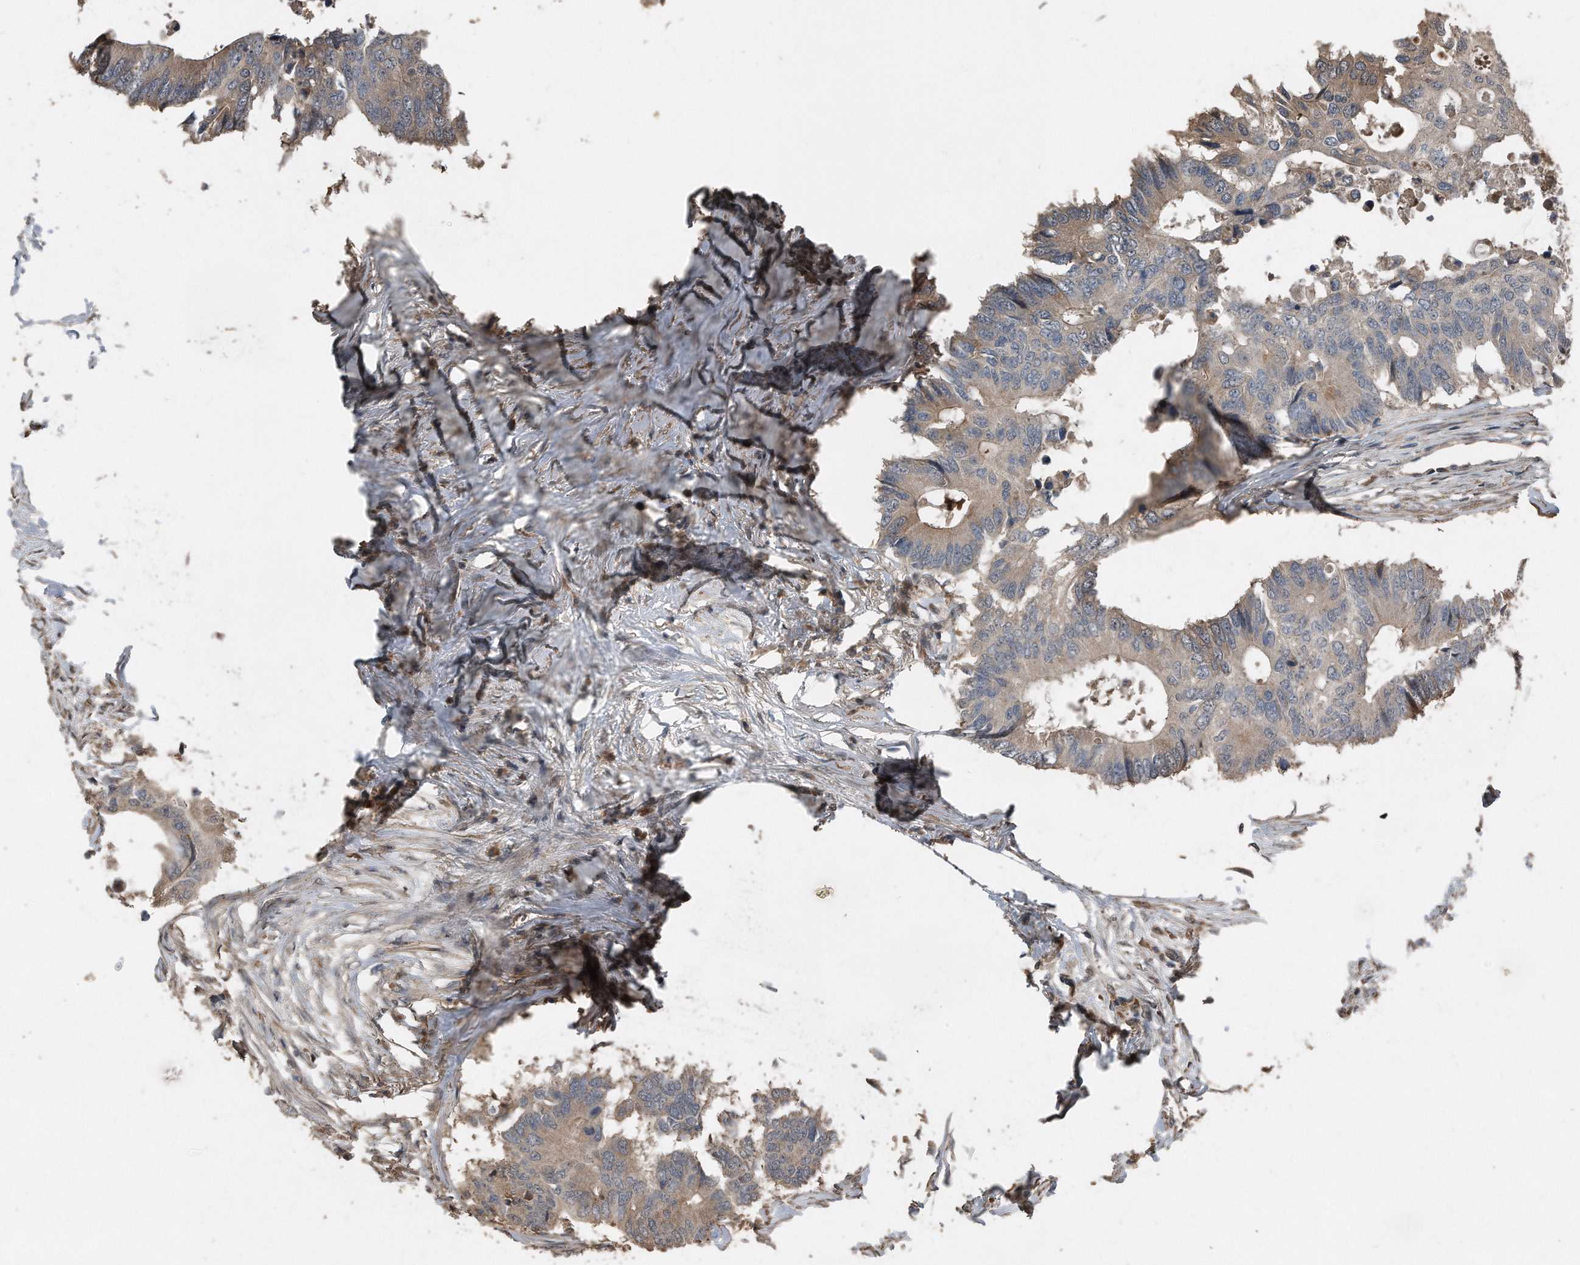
{"staining": {"intensity": "weak", "quantity": ">75%", "location": "cytoplasmic/membranous"}, "tissue": "colorectal cancer", "cell_type": "Tumor cells", "image_type": "cancer", "snomed": [{"axis": "morphology", "description": "Adenocarcinoma, NOS"}, {"axis": "topography", "description": "Colon"}], "caption": "Immunohistochemistry (DAB) staining of human adenocarcinoma (colorectal) shows weak cytoplasmic/membranous protein expression in approximately >75% of tumor cells.", "gene": "ANKRD10", "patient": {"sex": "male", "age": 71}}